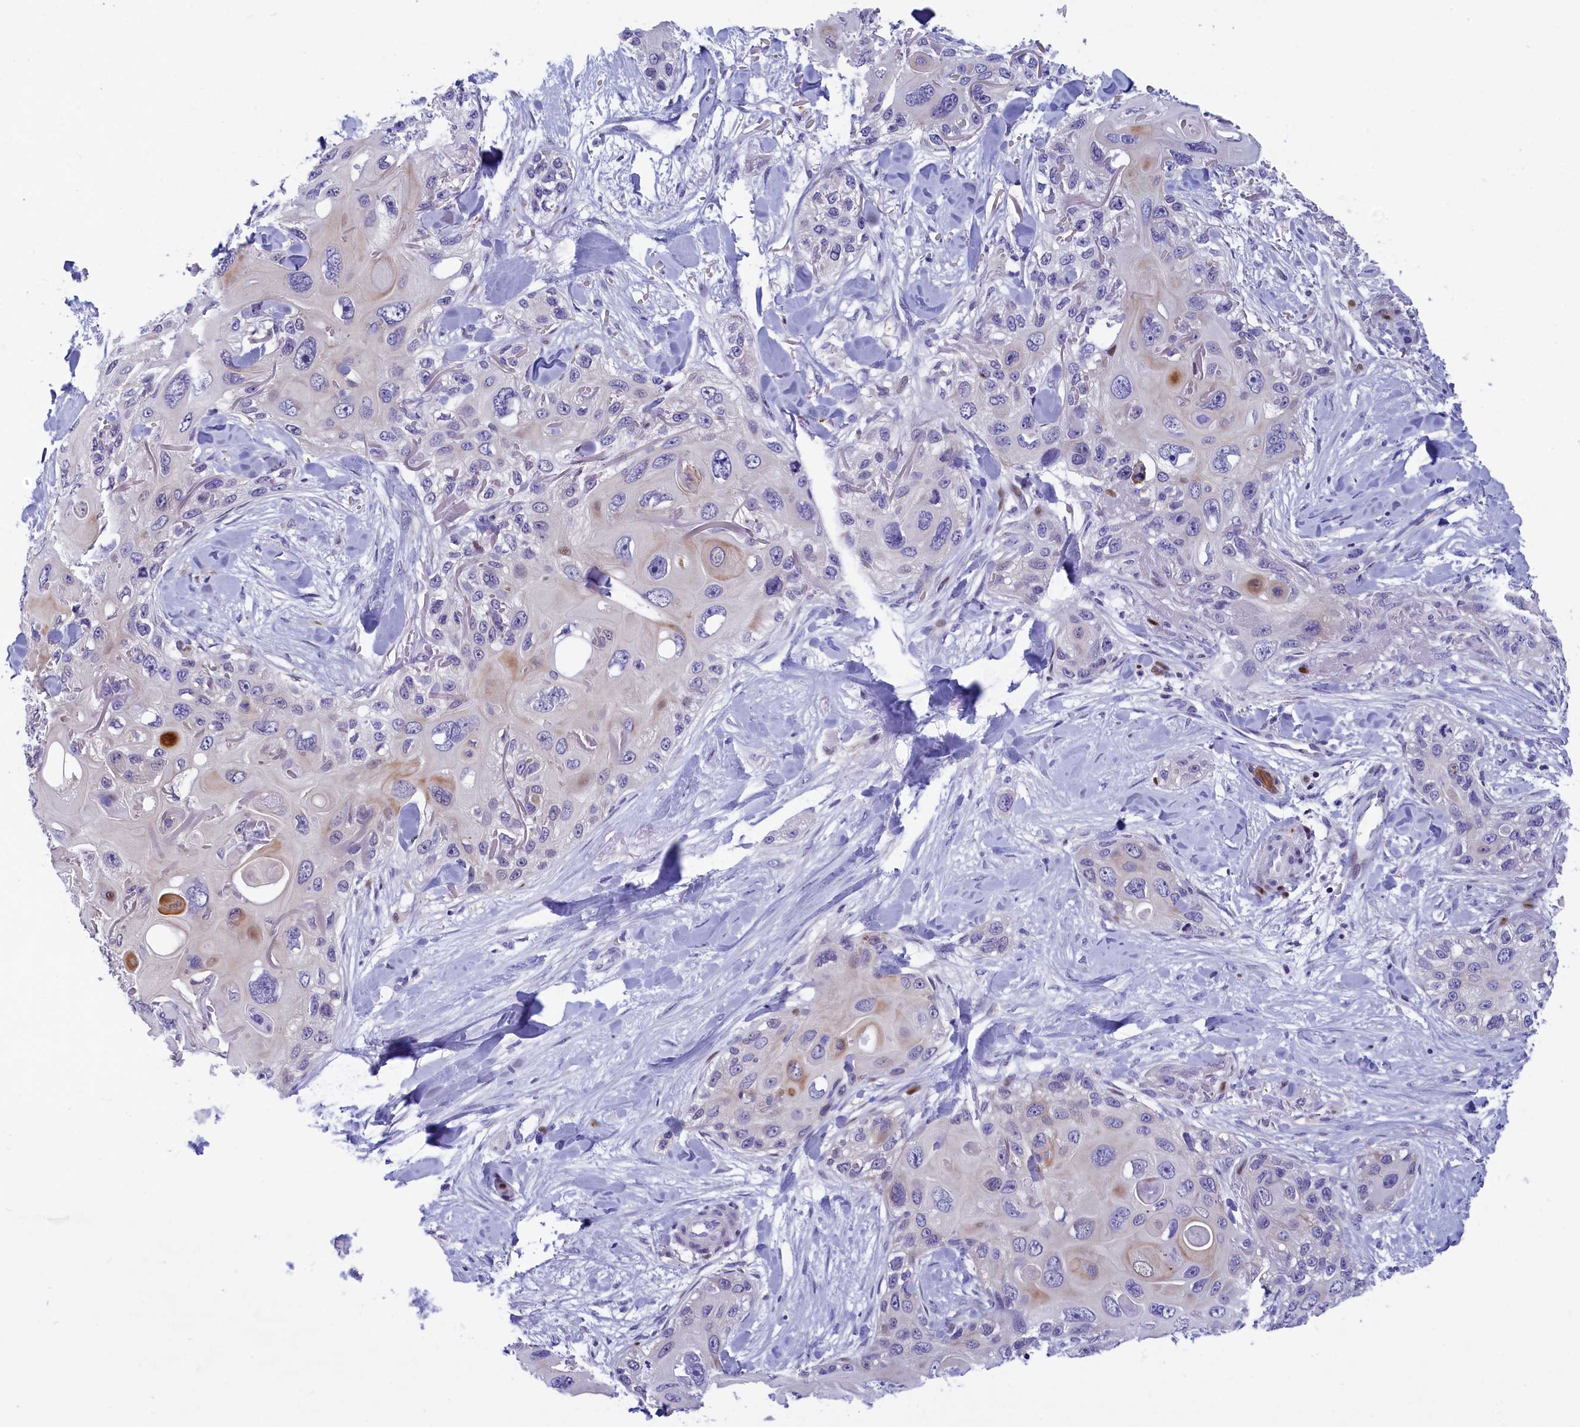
{"staining": {"intensity": "negative", "quantity": "none", "location": "none"}, "tissue": "skin cancer", "cell_type": "Tumor cells", "image_type": "cancer", "snomed": [{"axis": "morphology", "description": "Normal tissue, NOS"}, {"axis": "morphology", "description": "Squamous cell carcinoma, NOS"}, {"axis": "topography", "description": "Skin"}], "caption": "Tumor cells are negative for brown protein staining in skin cancer (squamous cell carcinoma). (DAB immunohistochemistry (IHC), high magnification).", "gene": "NKPD1", "patient": {"sex": "male", "age": 72}}